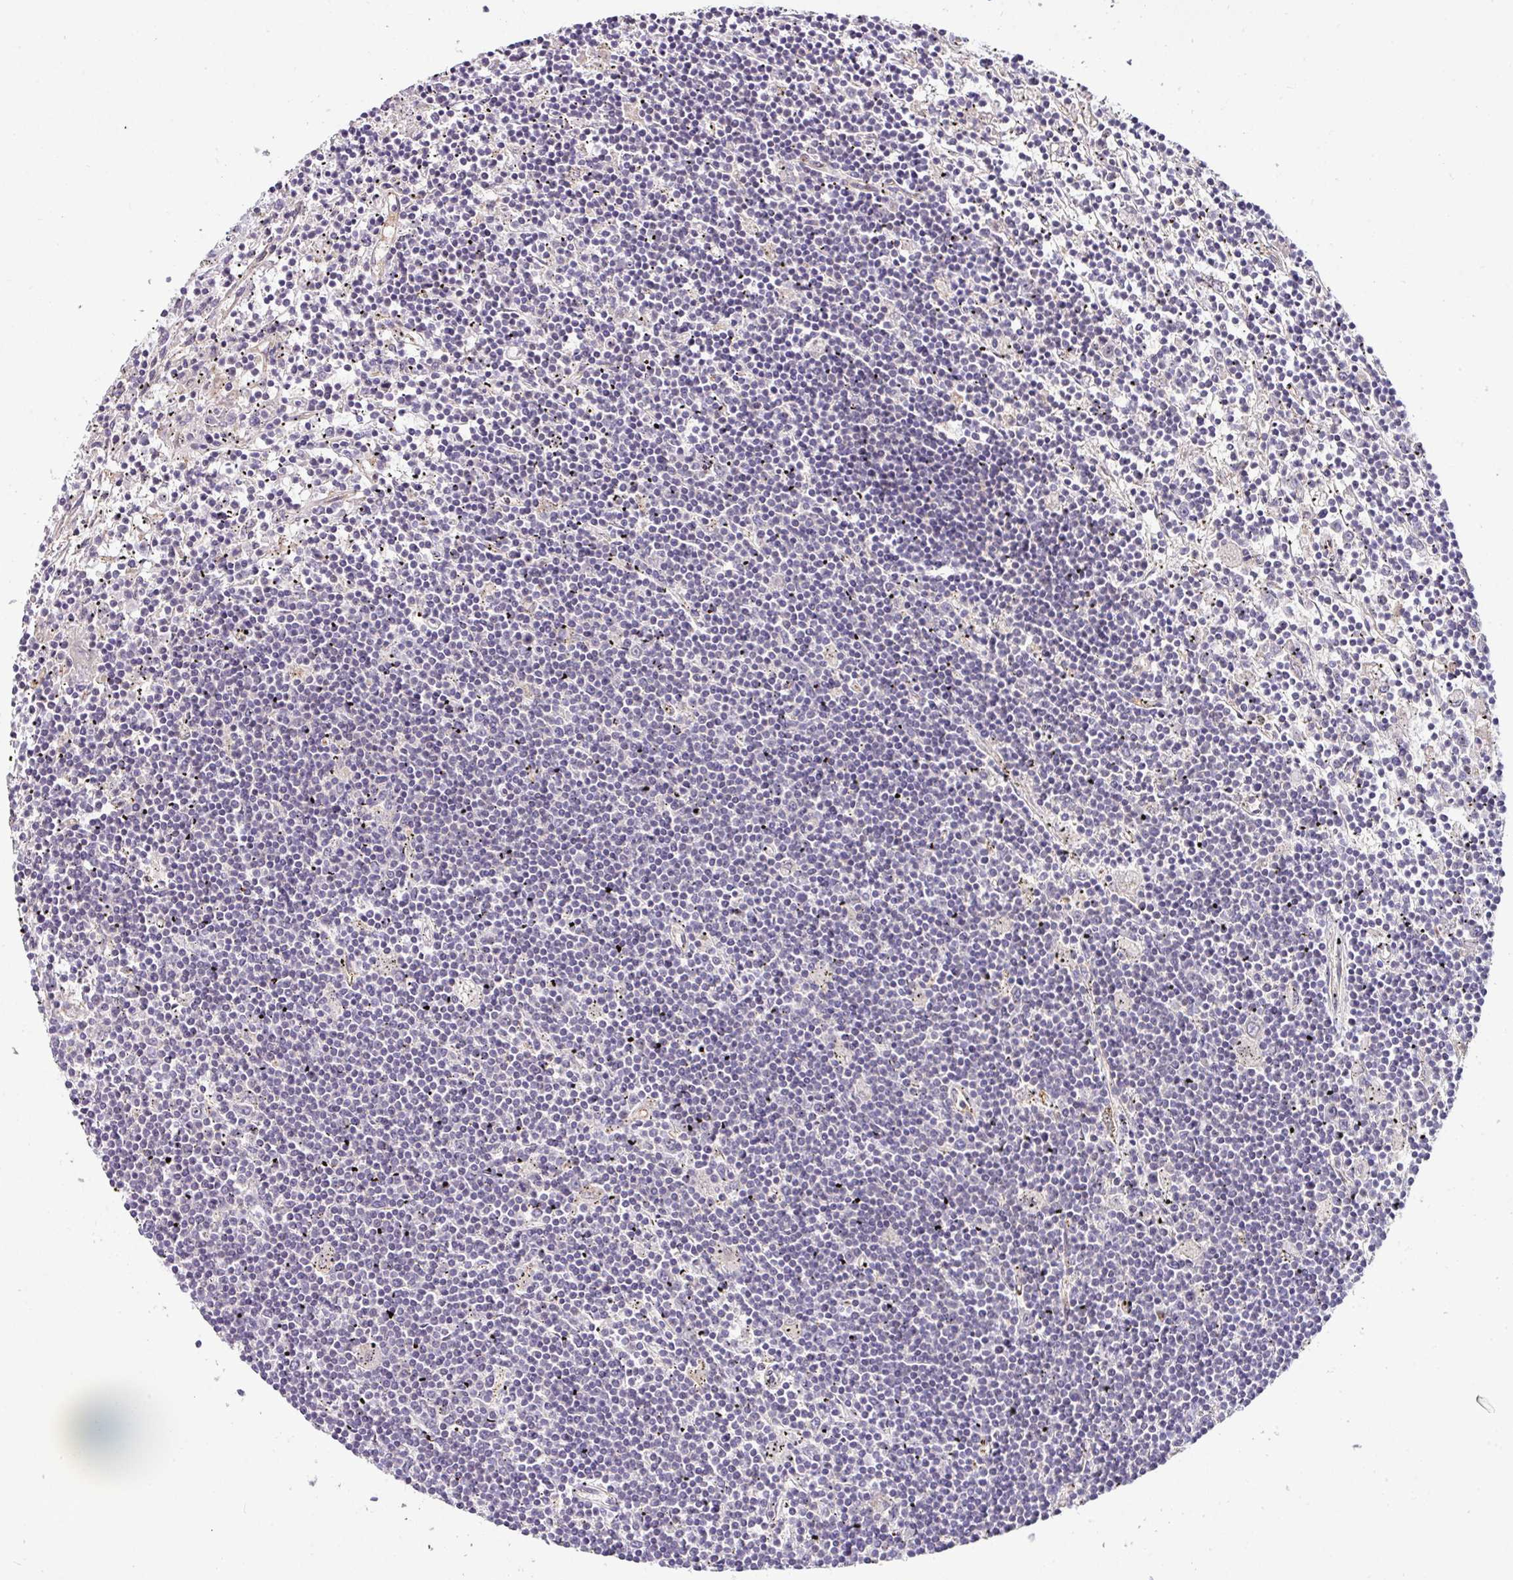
{"staining": {"intensity": "negative", "quantity": "none", "location": "none"}, "tissue": "lymphoma", "cell_type": "Tumor cells", "image_type": "cancer", "snomed": [{"axis": "morphology", "description": "Malignant lymphoma, non-Hodgkin's type, Low grade"}, {"axis": "topography", "description": "Spleen"}], "caption": "DAB (3,3'-diaminobenzidine) immunohistochemical staining of malignant lymphoma, non-Hodgkin's type (low-grade) demonstrates no significant expression in tumor cells.", "gene": "NAPSA", "patient": {"sex": "male", "age": 76}}